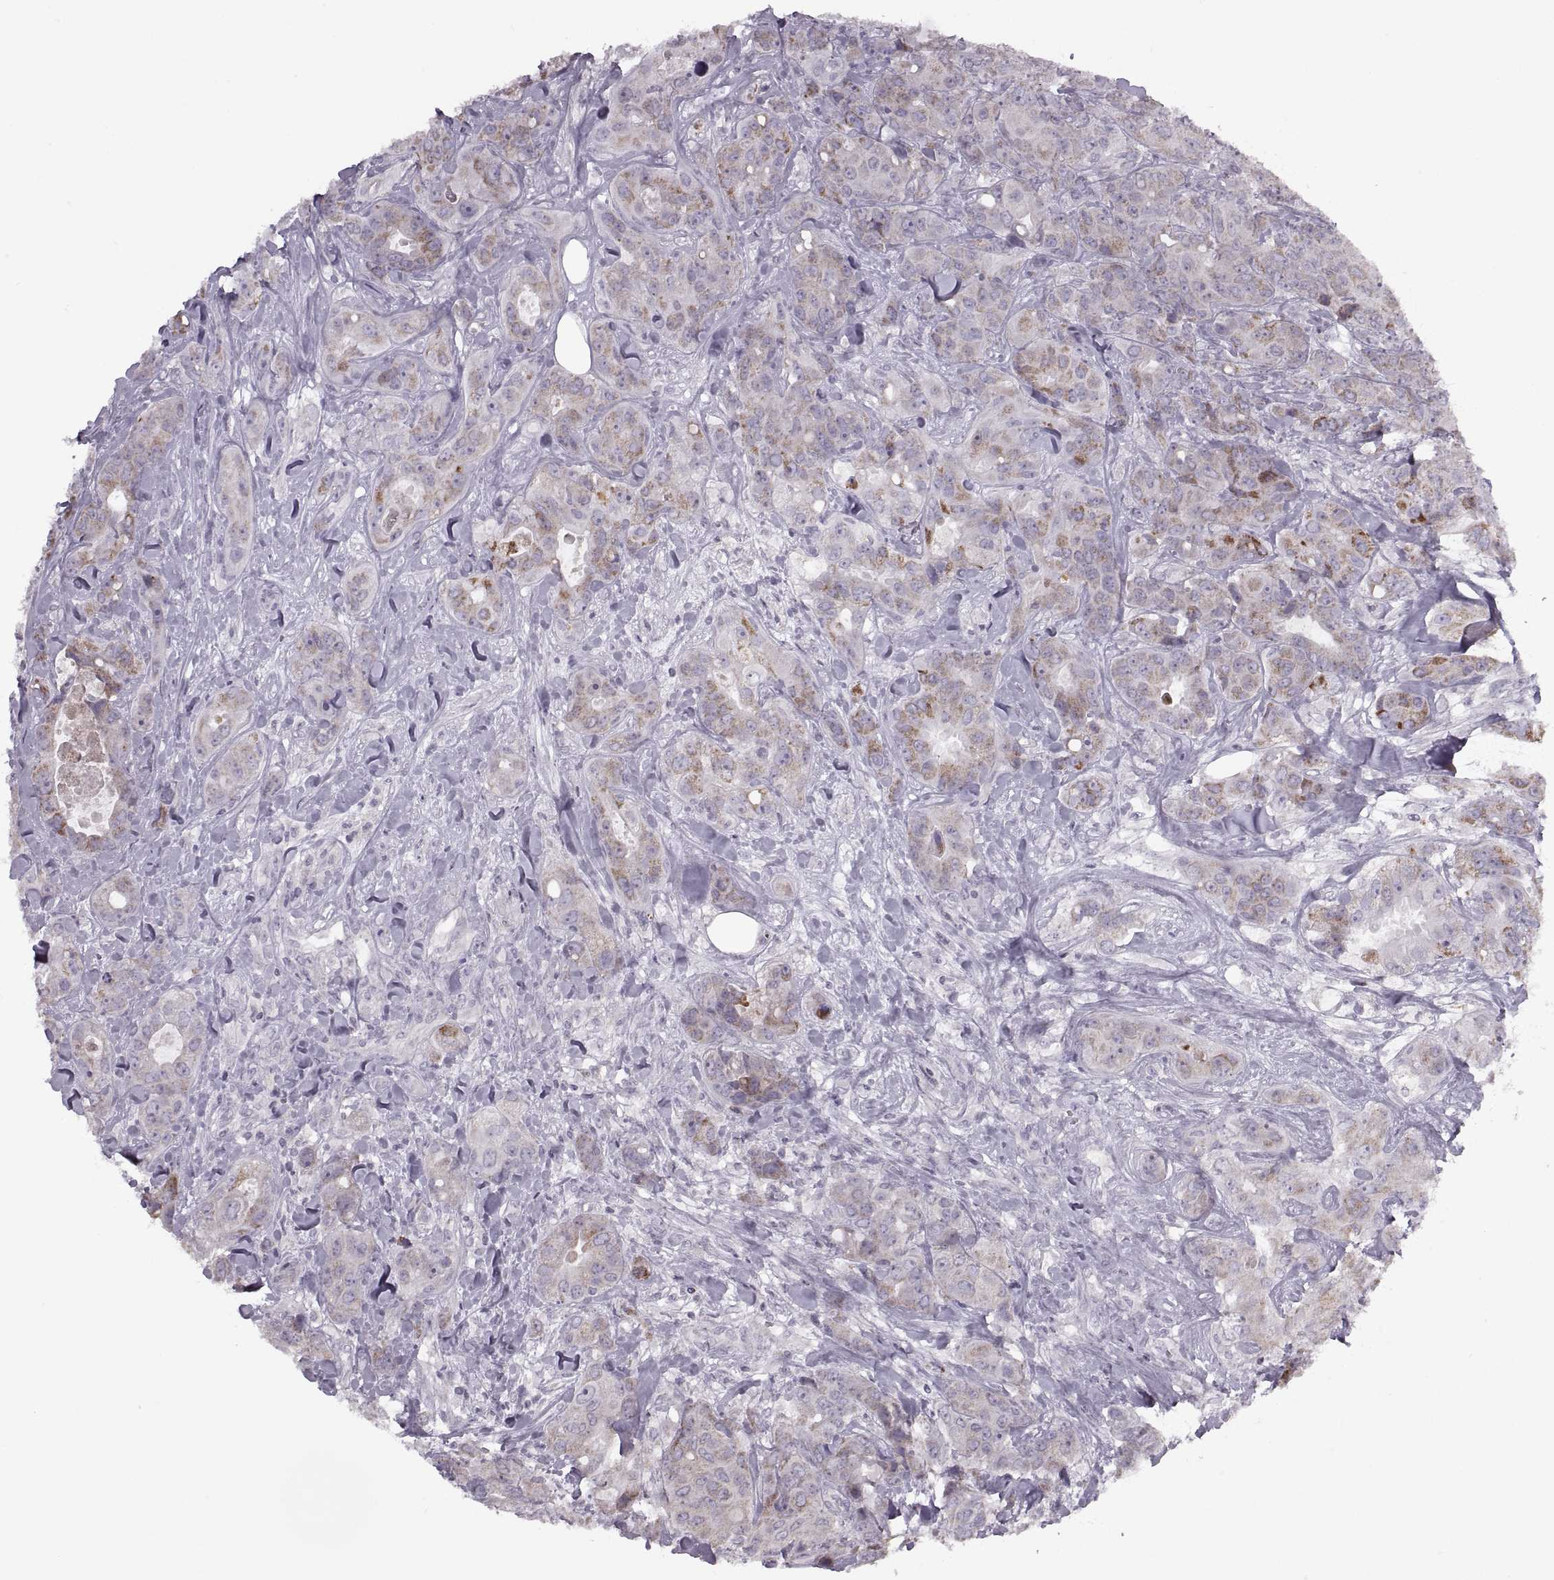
{"staining": {"intensity": "moderate", "quantity": "<25%", "location": "cytoplasmic/membranous"}, "tissue": "breast cancer", "cell_type": "Tumor cells", "image_type": "cancer", "snomed": [{"axis": "morphology", "description": "Duct carcinoma"}, {"axis": "topography", "description": "Breast"}], "caption": "Immunohistochemical staining of invasive ductal carcinoma (breast) reveals moderate cytoplasmic/membranous protein staining in approximately <25% of tumor cells.", "gene": "PIERCE1", "patient": {"sex": "female", "age": 43}}